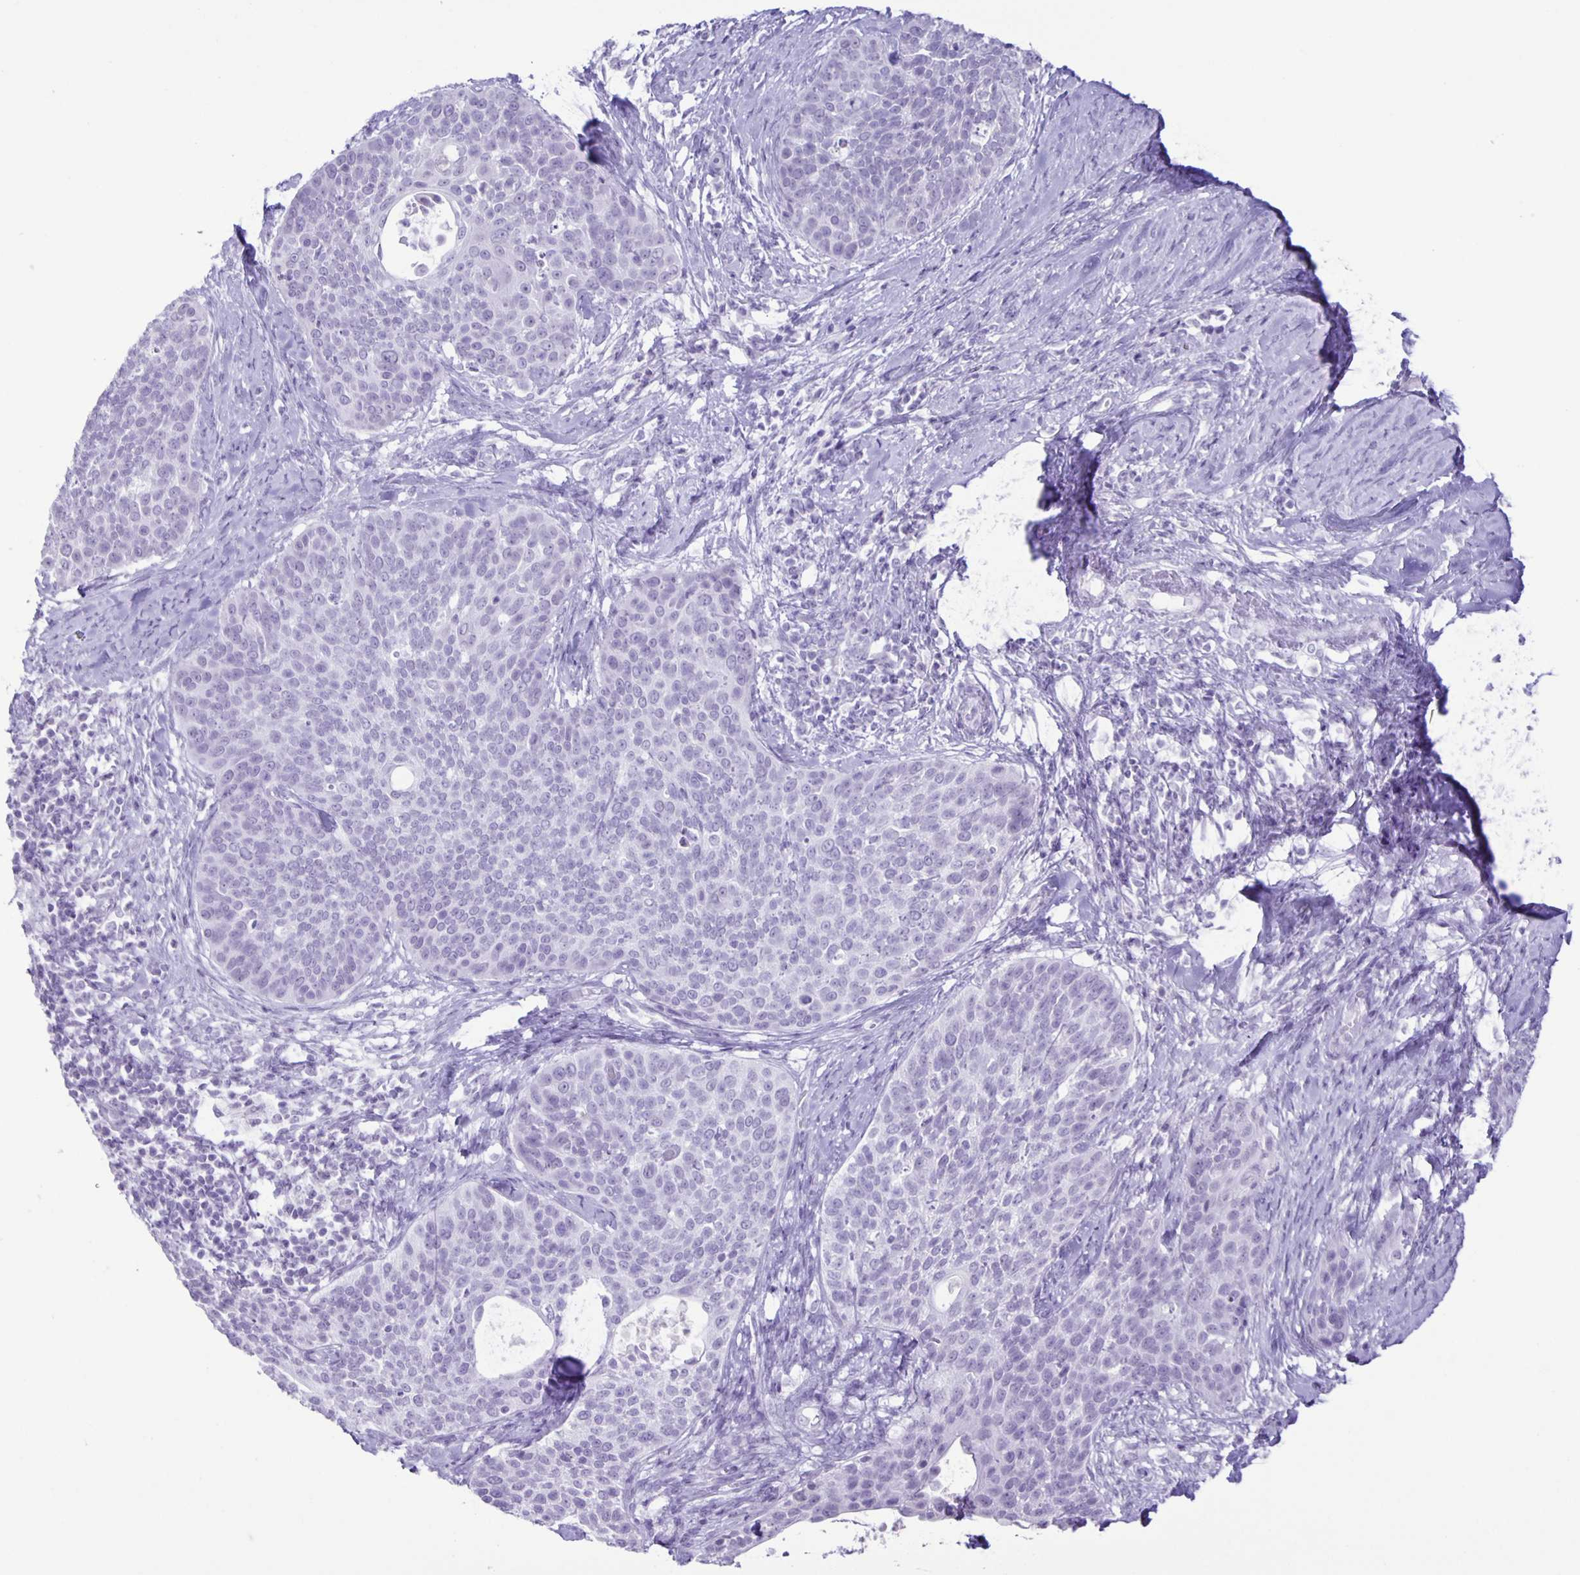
{"staining": {"intensity": "negative", "quantity": "none", "location": "none"}, "tissue": "cervical cancer", "cell_type": "Tumor cells", "image_type": "cancer", "snomed": [{"axis": "morphology", "description": "Squamous cell carcinoma, NOS"}, {"axis": "topography", "description": "Cervix"}], "caption": "DAB (3,3'-diaminobenzidine) immunohistochemical staining of cervical cancer (squamous cell carcinoma) reveals no significant positivity in tumor cells. The staining is performed using DAB (3,3'-diaminobenzidine) brown chromogen with nuclei counter-stained in using hematoxylin.", "gene": "EZHIP", "patient": {"sex": "female", "age": 69}}